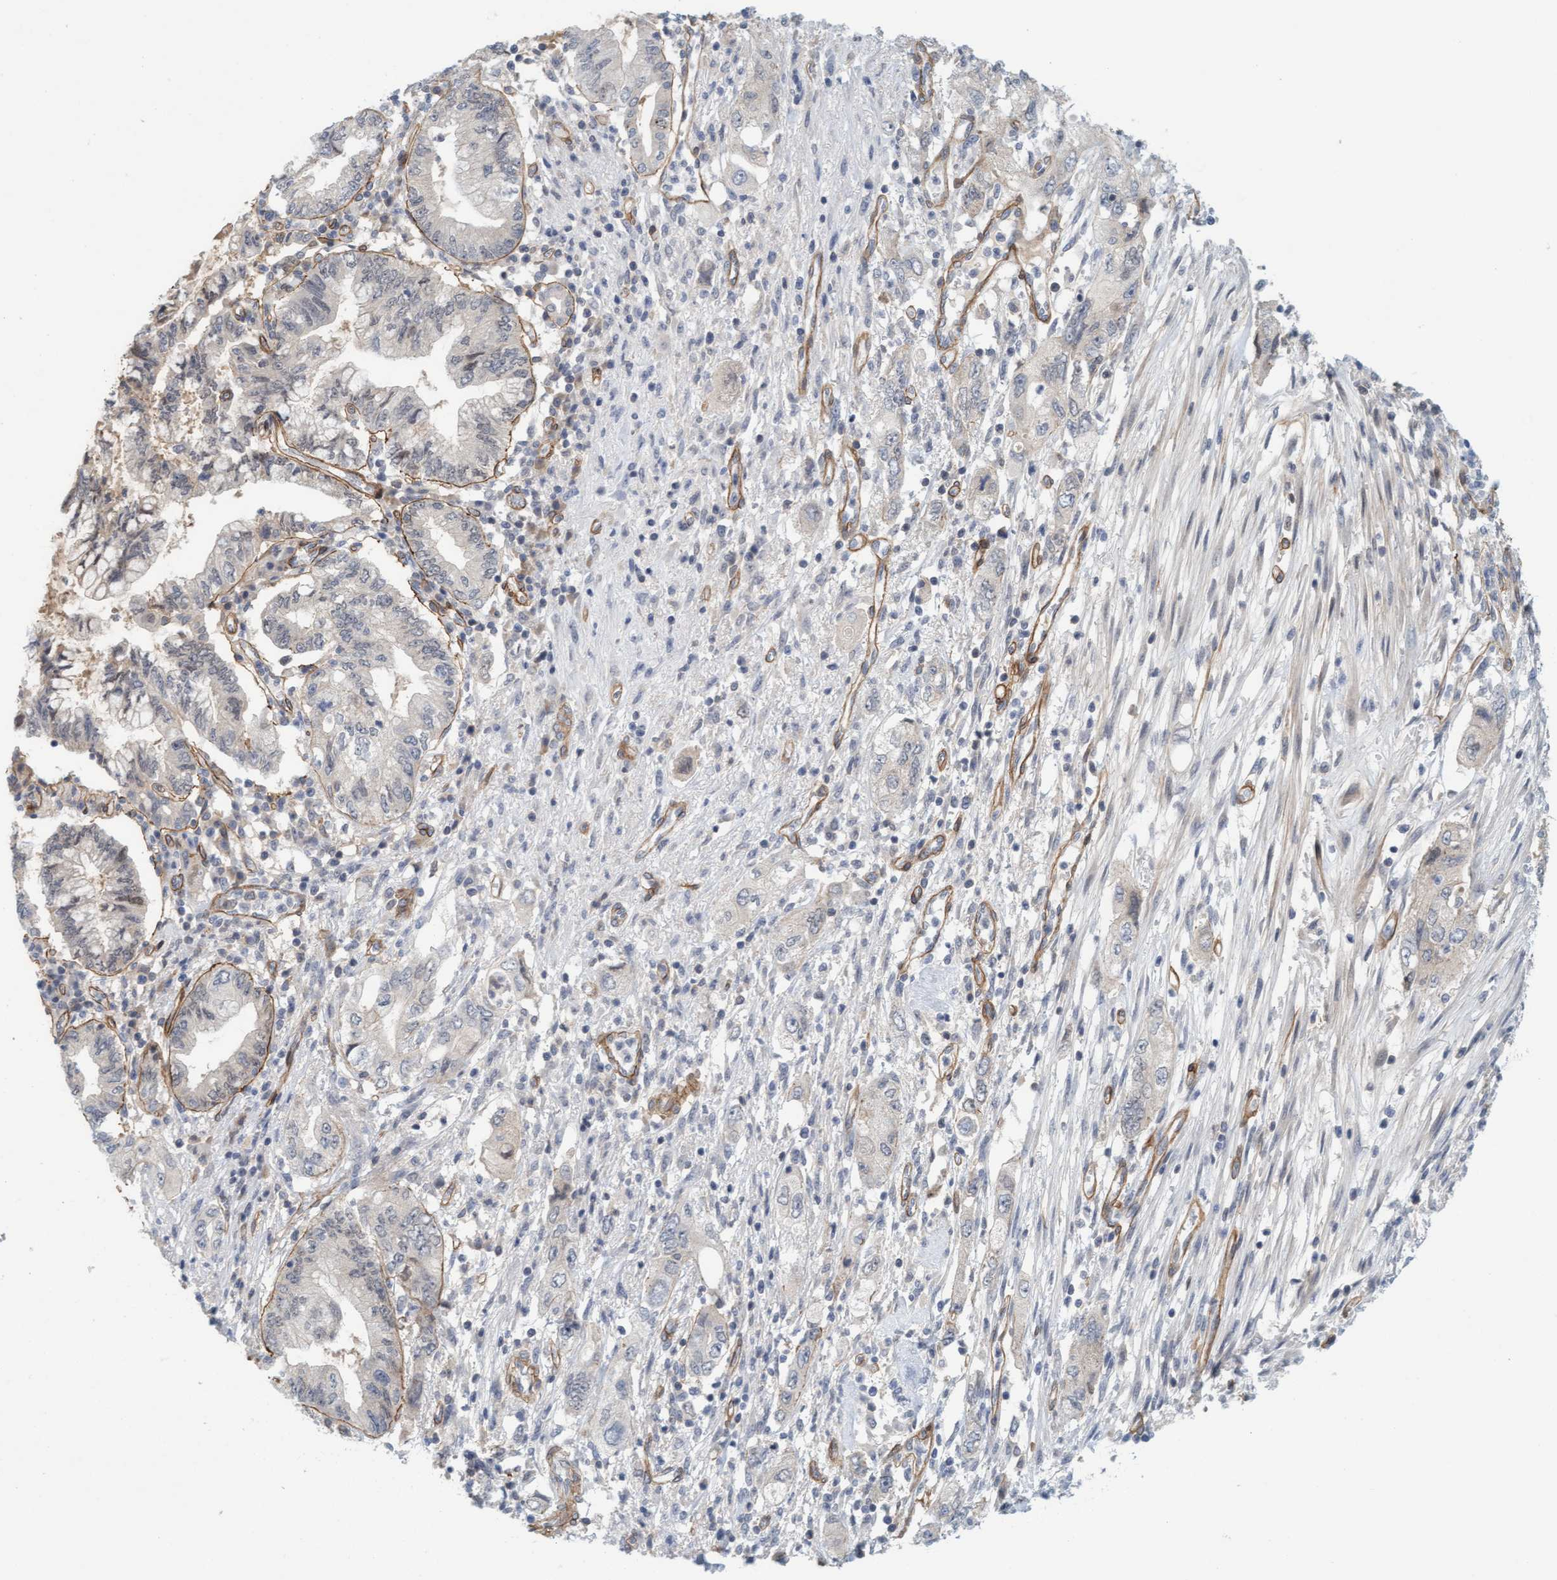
{"staining": {"intensity": "negative", "quantity": "none", "location": "none"}, "tissue": "pancreatic cancer", "cell_type": "Tumor cells", "image_type": "cancer", "snomed": [{"axis": "morphology", "description": "Adenocarcinoma, NOS"}, {"axis": "topography", "description": "Pancreas"}], "caption": "High power microscopy photomicrograph of an immunohistochemistry photomicrograph of pancreatic cancer, revealing no significant positivity in tumor cells.", "gene": "TSTD2", "patient": {"sex": "female", "age": 73}}